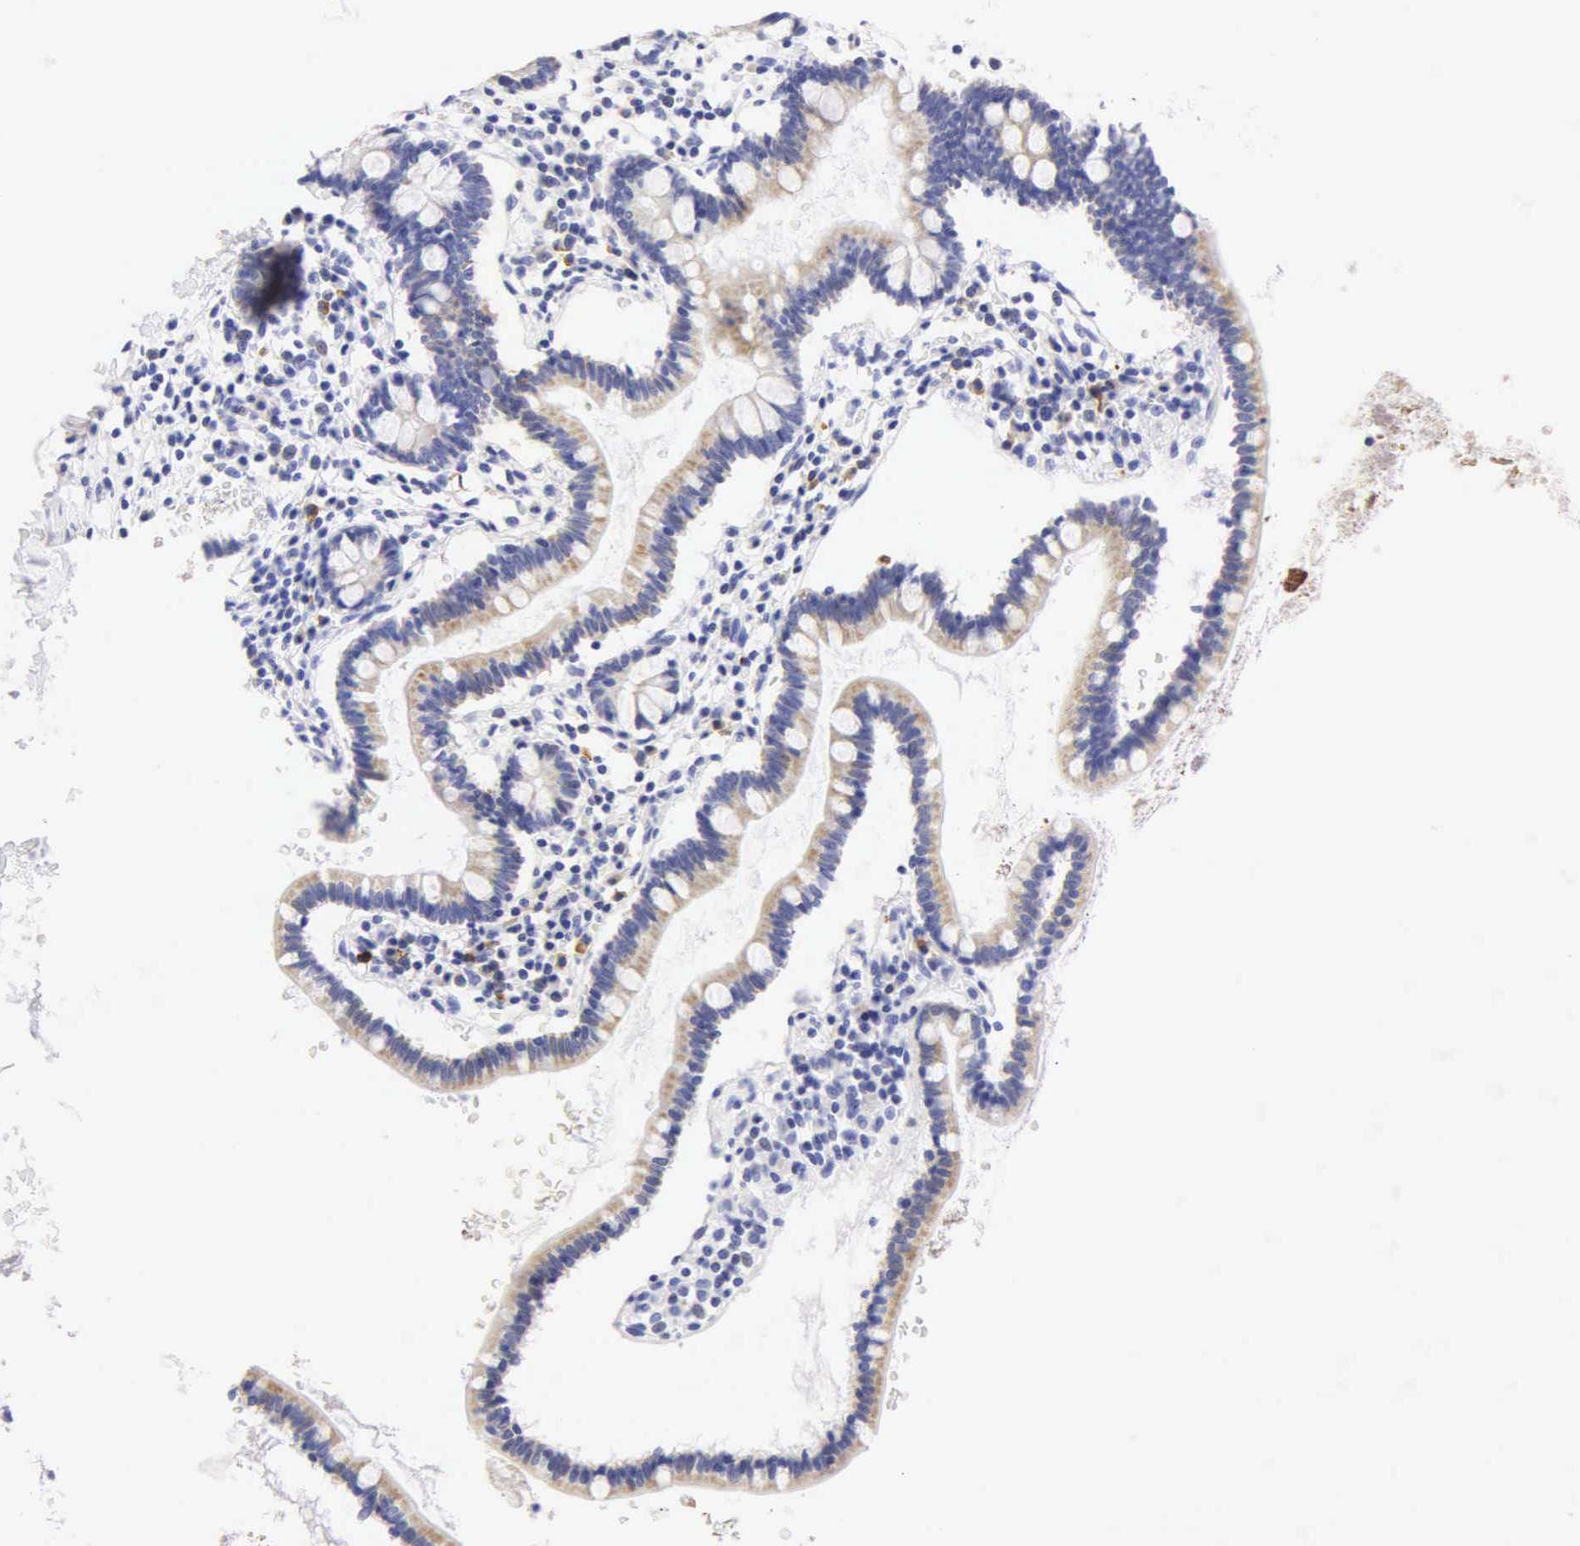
{"staining": {"intensity": "weak", "quantity": "<25%", "location": "cytoplasmic/membranous"}, "tissue": "small intestine", "cell_type": "Glandular cells", "image_type": "normal", "snomed": [{"axis": "morphology", "description": "Normal tissue, NOS"}, {"axis": "topography", "description": "Small intestine"}], "caption": "An IHC micrograph of normal small intestine is shown. There is no staining in glandular cells of small intestine. The staining was performed using DAB (3,3'-diaminobenzidine) to visualize the protein expression in brown, while the nuclei were stained in blue with hematoxylin (Magnification: 20x).", "gene": "NKX2", "patient": {"sex": "female", "age": 37}}